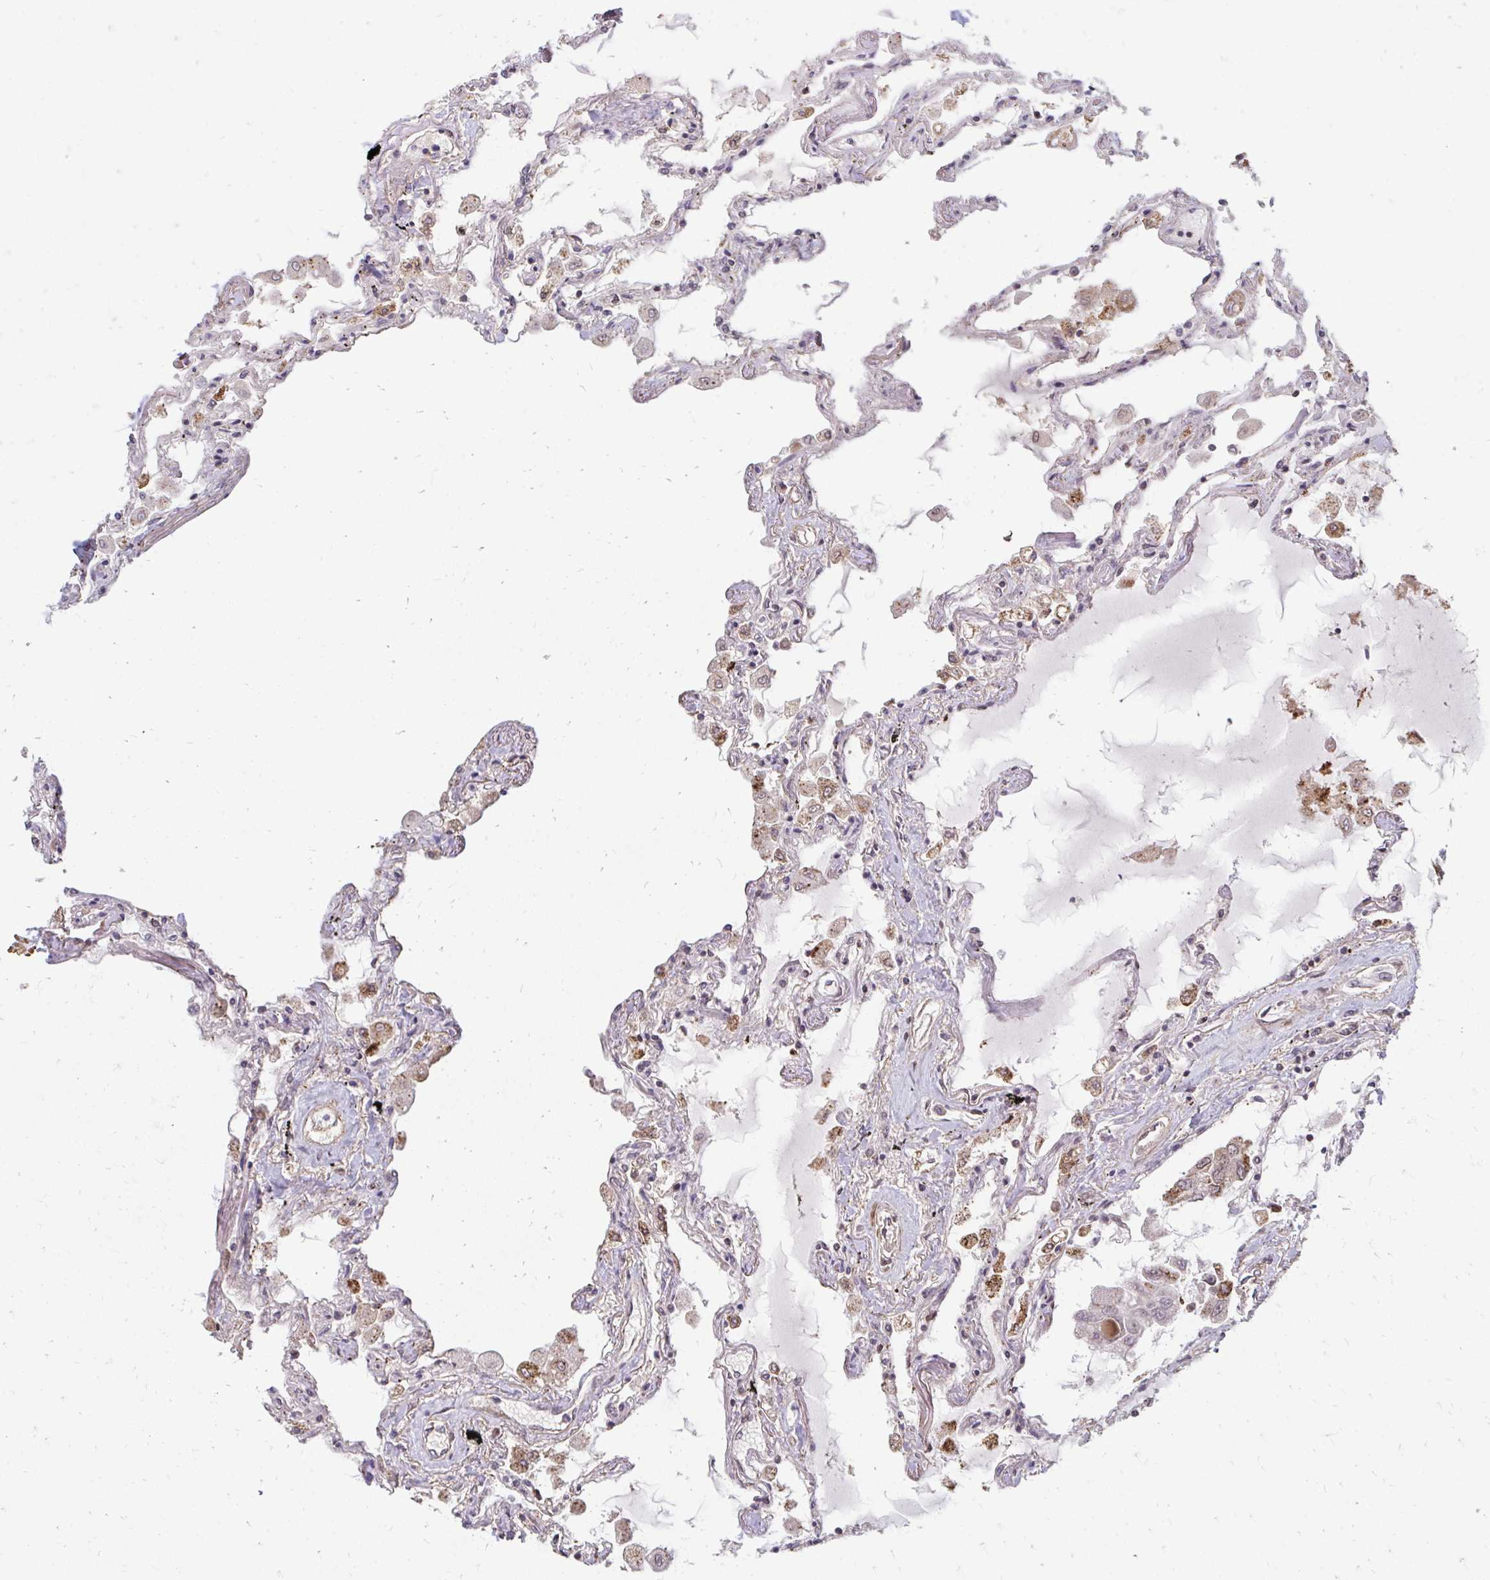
{"staining": {"intensity": "strong", "quantity": "25%-75%", "location": "cytoplasmic/membranous"}, "tissue": "lung", "cell_type": "Alveolar cells", "image_type": "normal", "snomed": [{"axis": "morphology", "description": "Normal tissue, NOS"}, {"axis": "morphology", "description": "Adenocarcinoma, NOS"}, {"axis": "topography", "description": "Cartilage tissue"}, {"axis": "topography", "description": "Lung"}], "caption": "Protein analysis of benign lung reveals strong cytoplasmic/membranous positivity in about 25%-75% of alveolar cells.", "gene": "GPC5", "patient": {"sex": "female", "age": 67}}